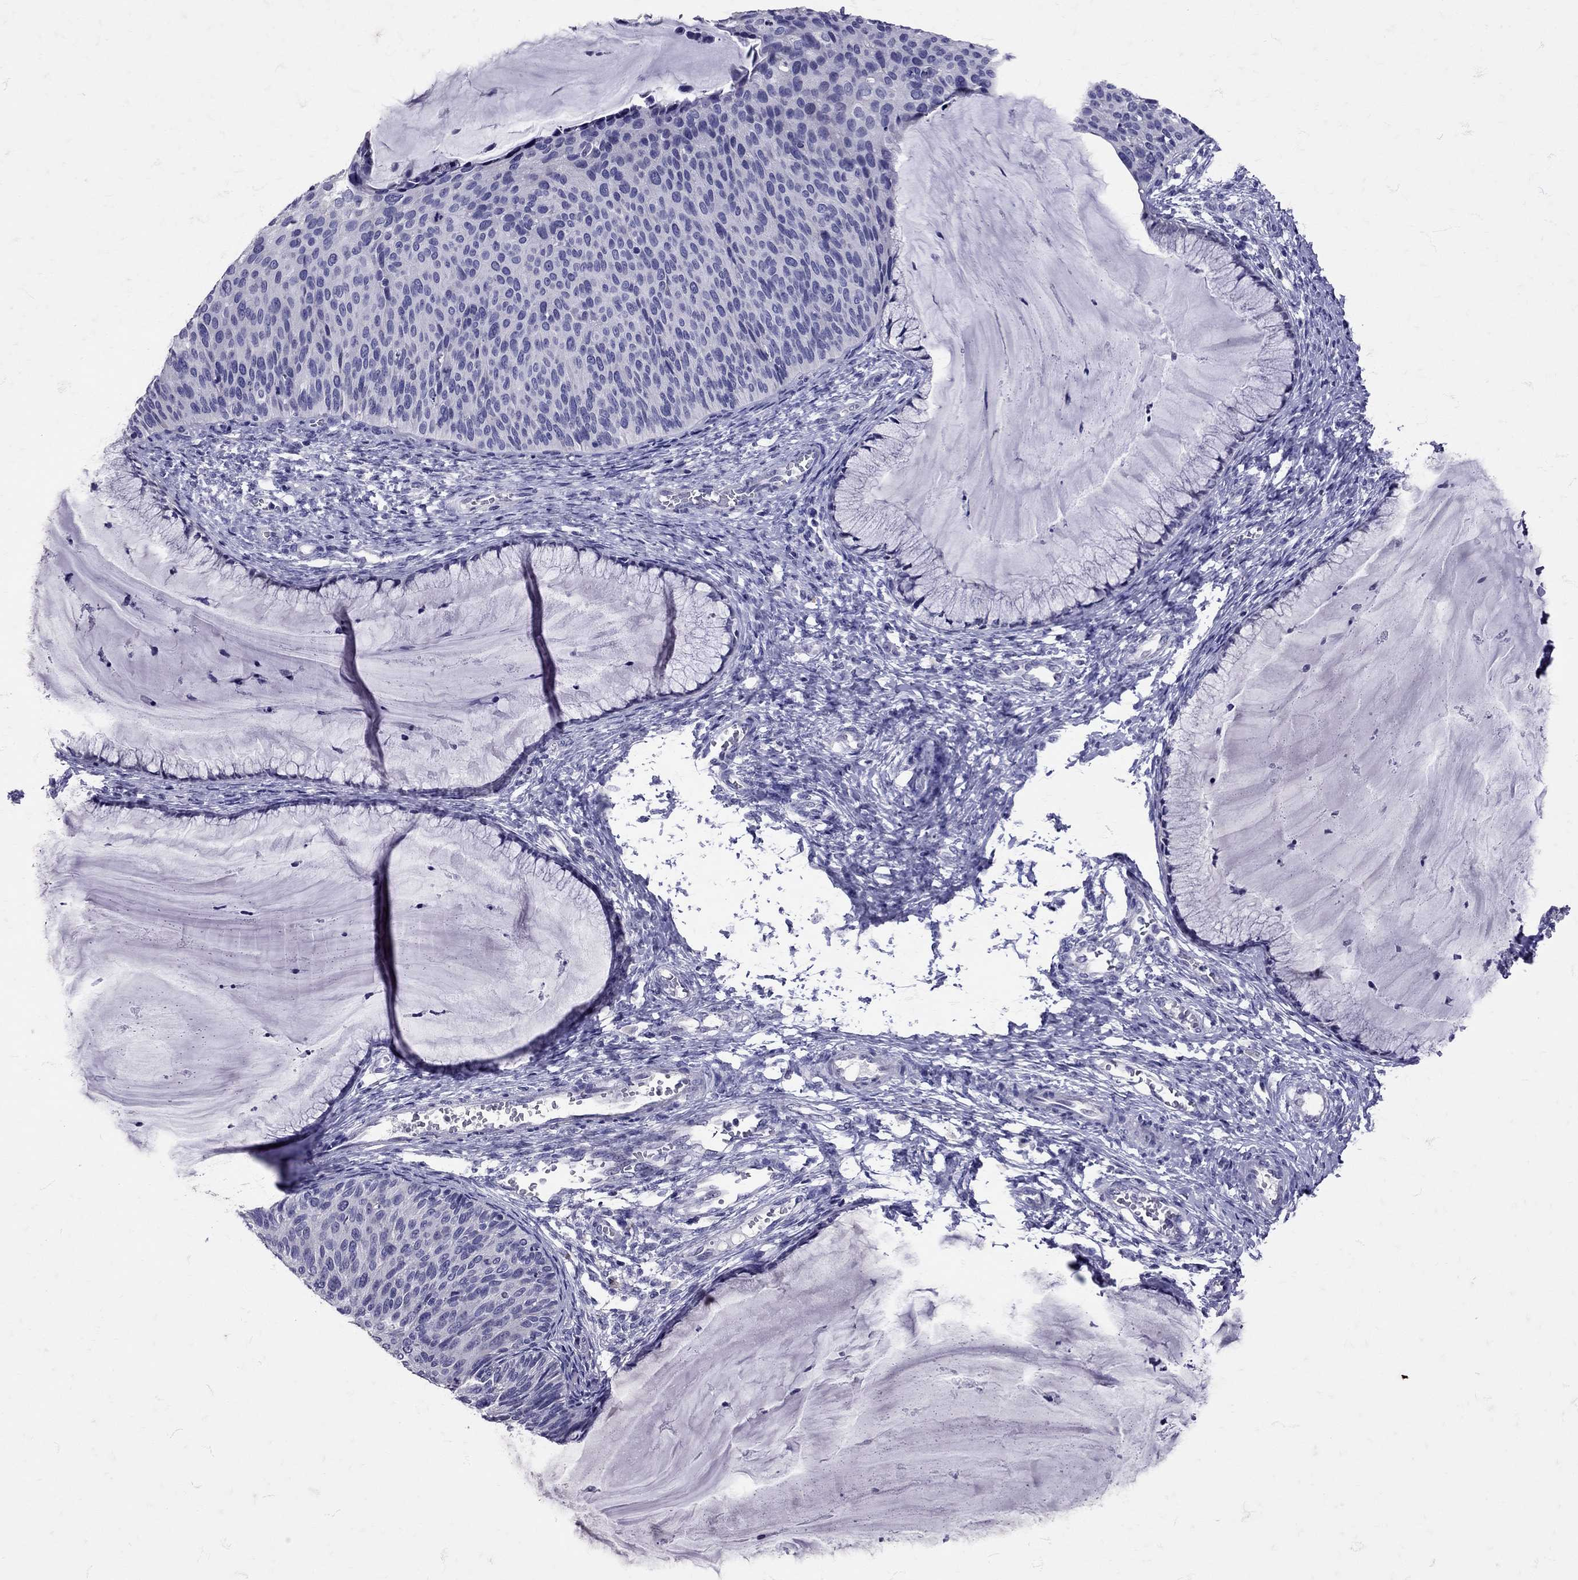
{"staining": {"intensity": "negative", "quantity": "none", "location": "none"}, "tissue": "cervical cancer", "cell_type": "Tumor cells", "image_type": "cancer", "snomed": [{"axis": "morphology", "description": "Squamous cell carcinoma, NOS"}, {"axis": "topography", "description": "Cervix"}], "caption": "This is a image of immunohistochemistry (IHC) staining of cervical cancer, which shows no staining in tumor cells. (DAB IHC, high magnification).", "gene": "SST", "patient": {"sex": "female", "age": 36}}